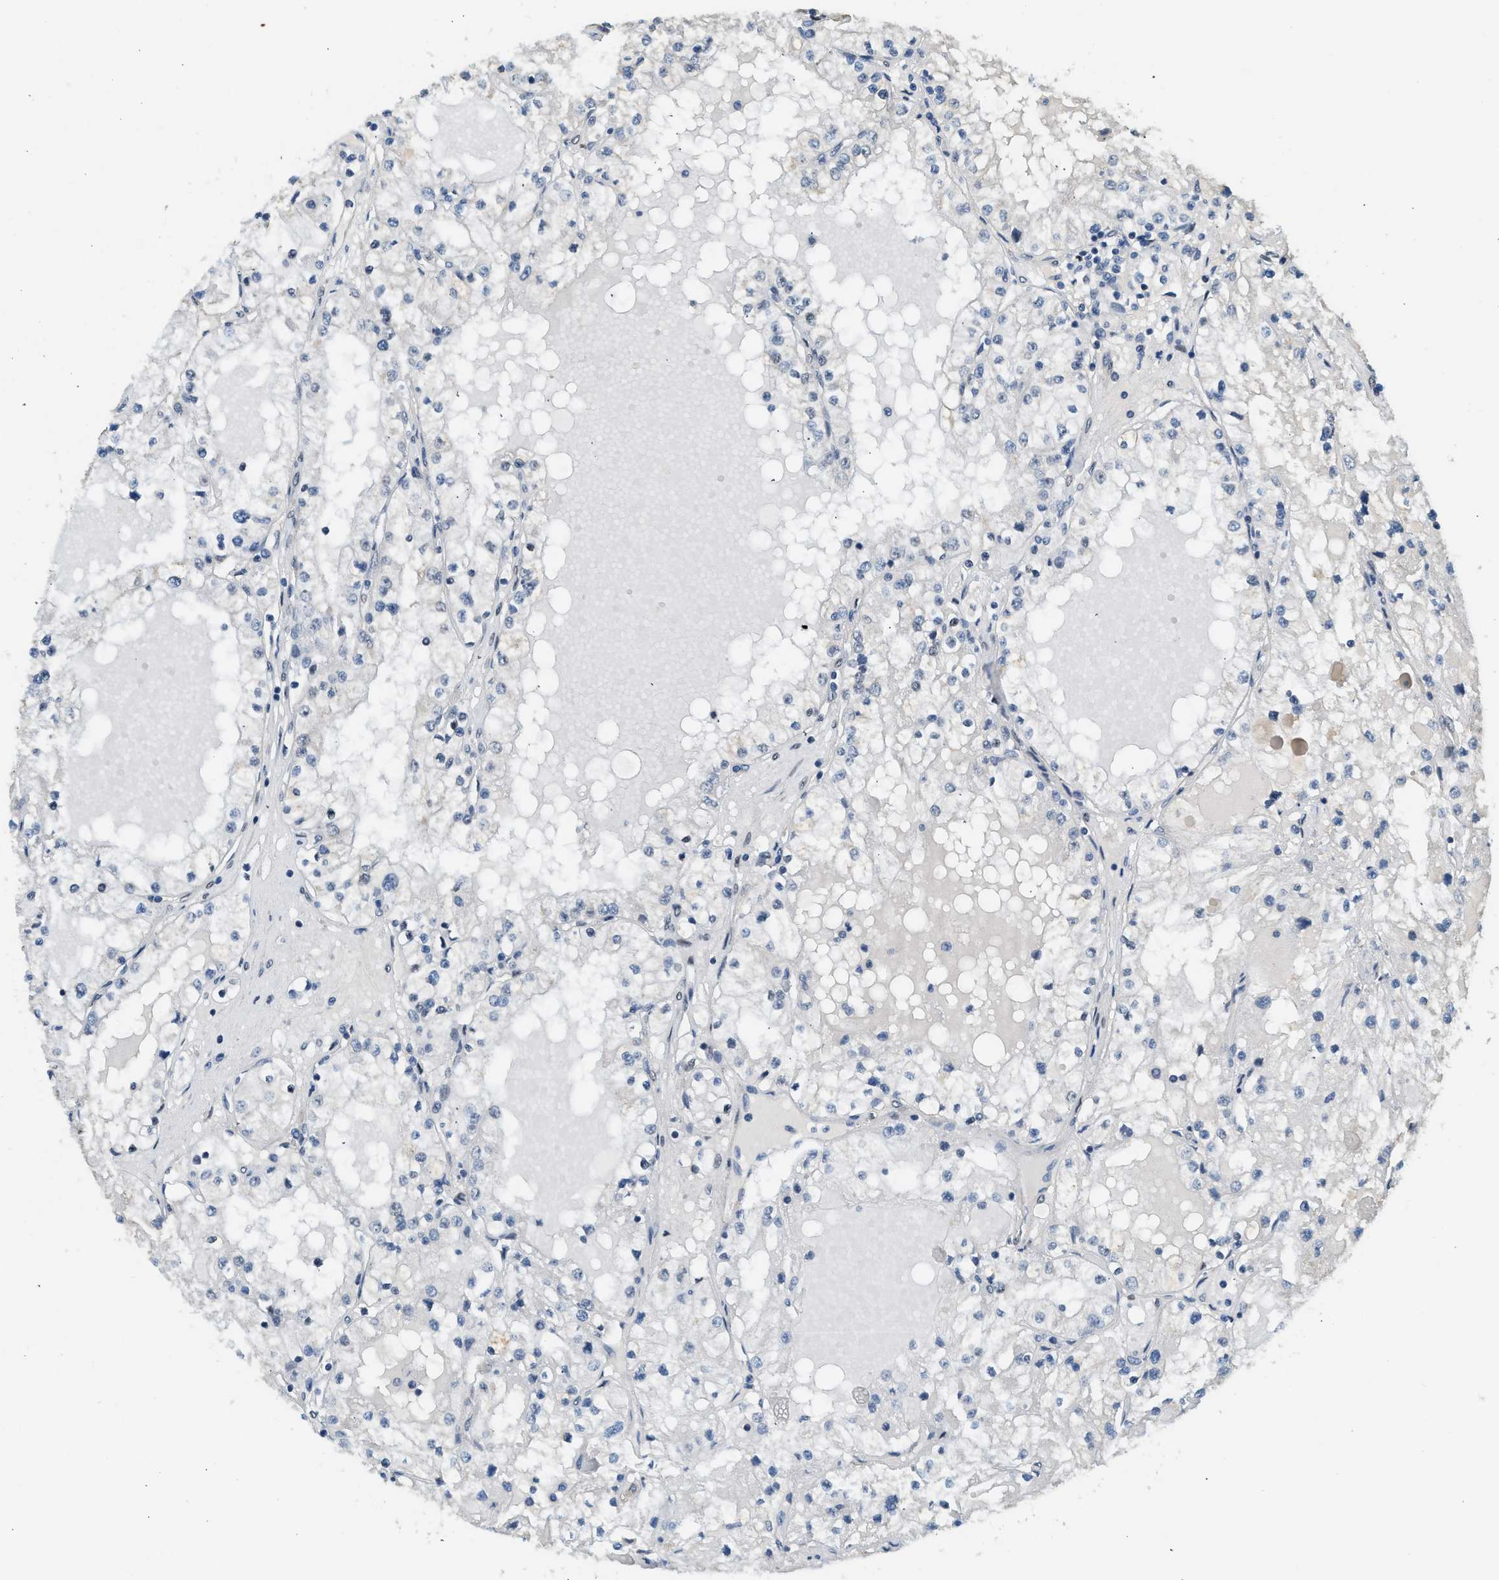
{"staining": {"intensity": "negative", "quantity": "none", "location": "none"}, "tissue": "renal cancer", "cell_type": "Tumor cells", "image_type": "cancer", "snomed": [{"axis": "morphology", "description": "Adenocarcinoma, NOS"}, {"axis": "topography", "description": "Kidney"}], "caption": "Micrograph shows no protein positivity in tumor cells of renal cancer (adenocarcinoma) tissue. (DAB IHC with hematoxylin counter stain).", "gene": "ZBTB20", "patient": {"sex": "male", "age": 68}}